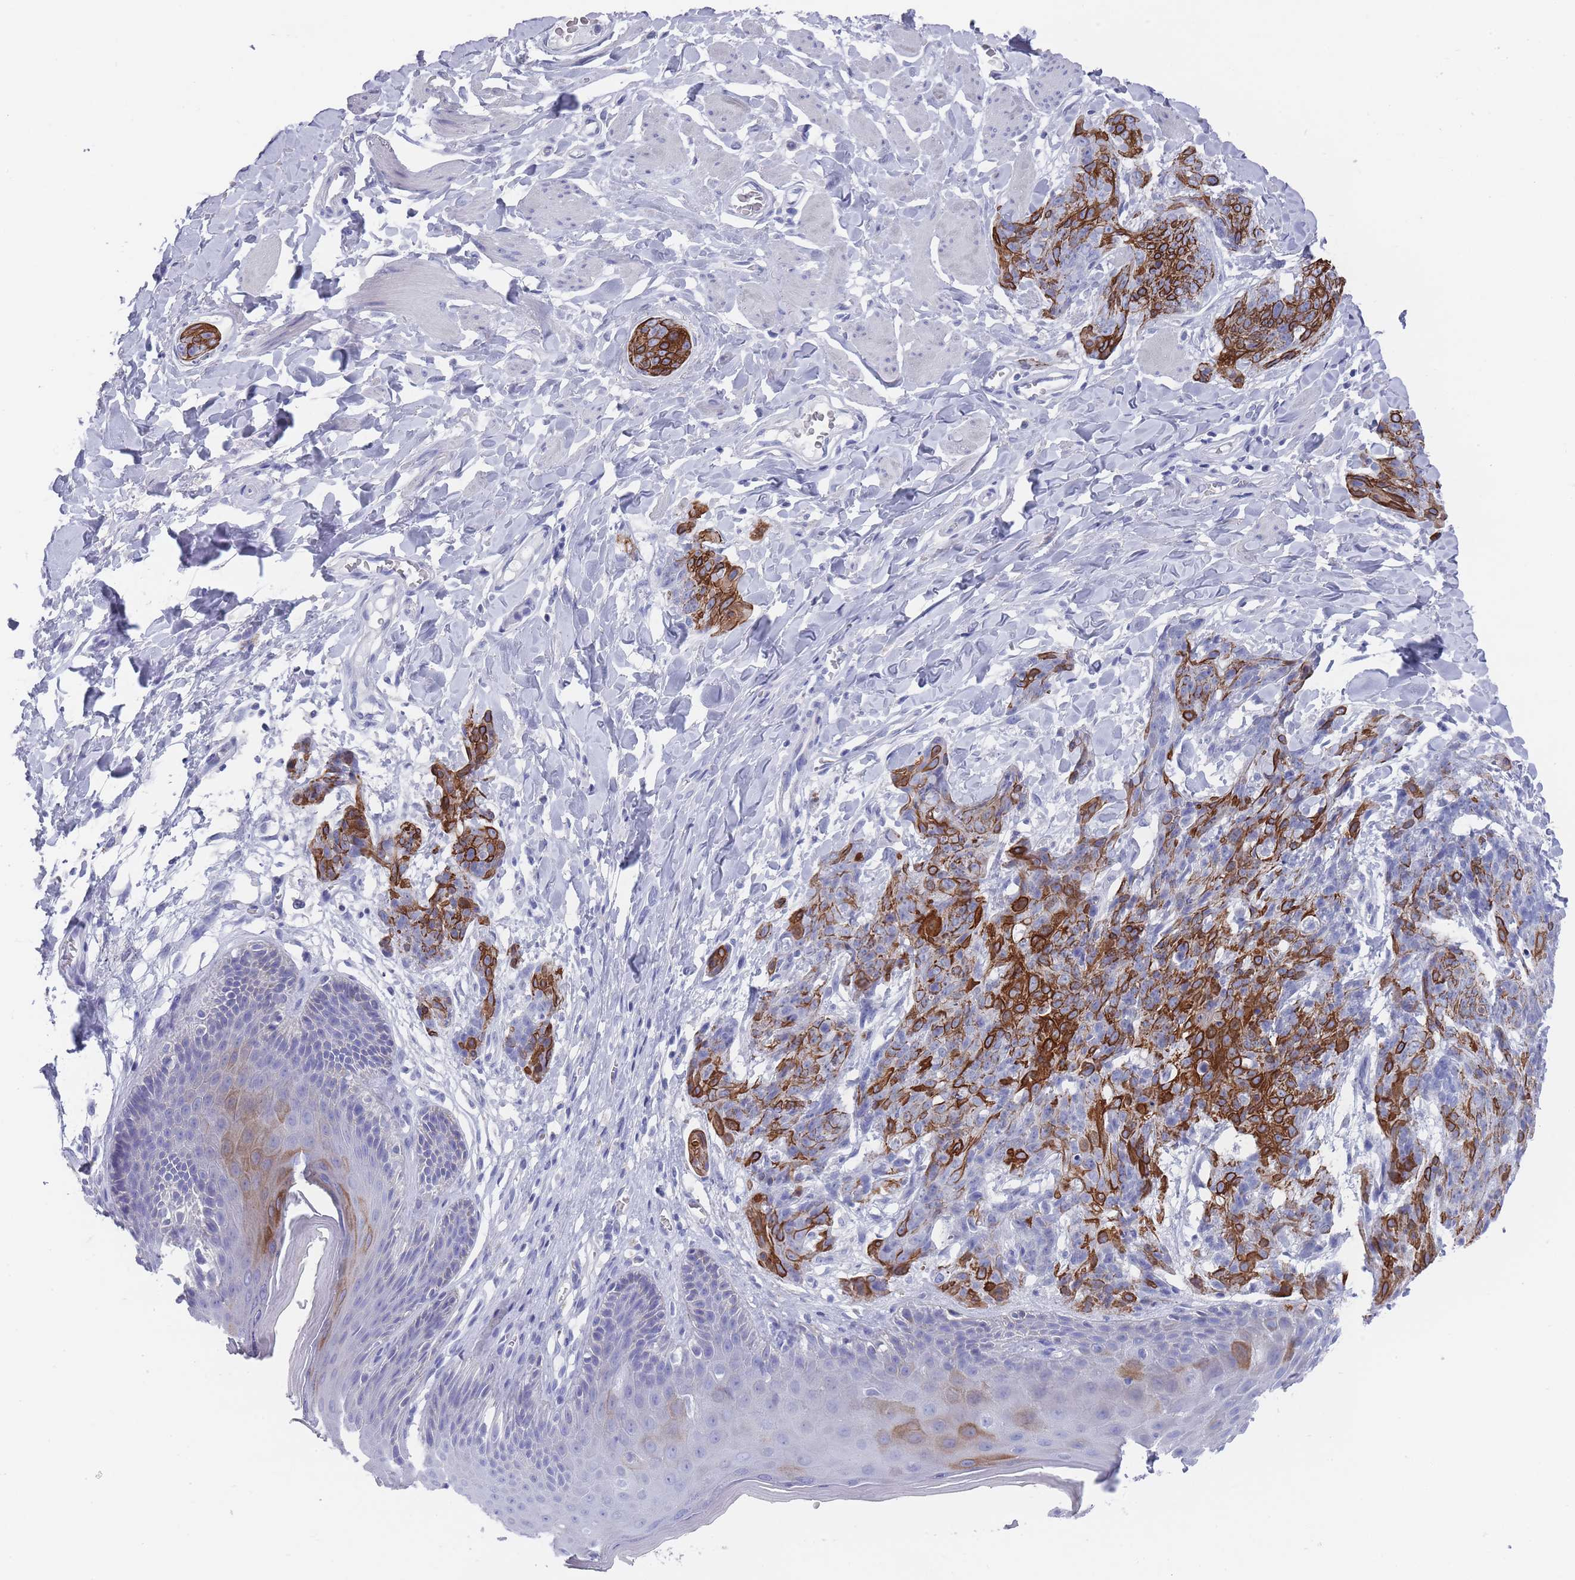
{"staining": {"intensity": "strong", "quantity": "25%-75%", "location": "cytoplasmic/membranous"}, "tissue": "skin cancer", "cell_type": "Tumor cells", "image_type": "cancer", "snomed": [{"axis": "morphology", "description": "Squamous cell carcinoma, NOS"}, {"axis": "topography", "description": "Skin"}, {"axis": "topography", "description": "Vulva"}], "caption": "Protein staining of skin cancer (squamous cell carcinoma) tissue displays strong cytoplasmic/membranous staining in about 25%-75% of tumor cells.", "gene": "RAB2B", "patient": {"sex": "female", "age": 85}}